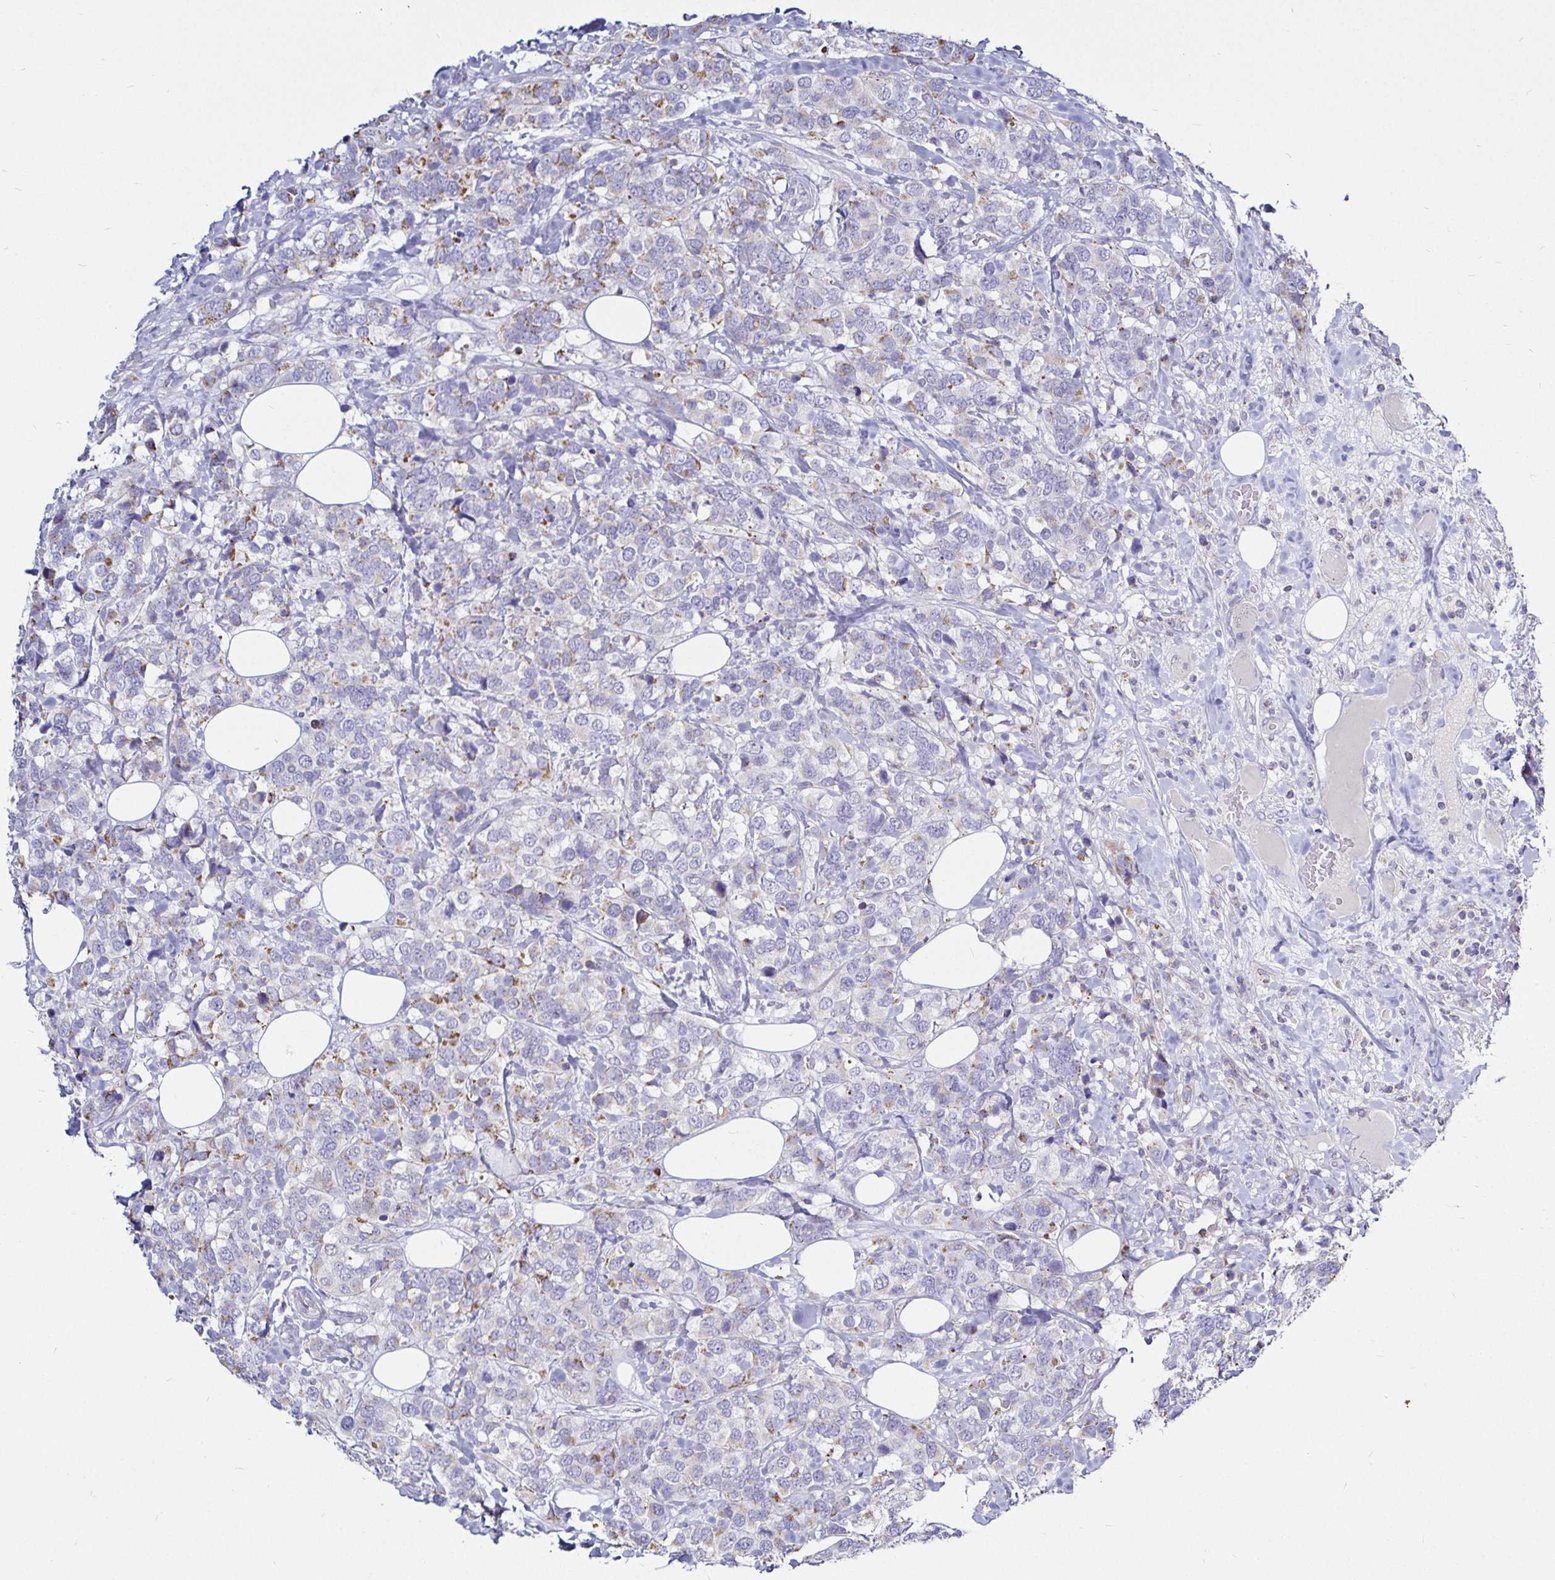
{"staining": {"intensity": "weak", "quantity": "<25%", "location": "cytoplasmic/membranous"}, "tissue": "breast cancer", "cell_type": "Tumor cells", "image_type": "cancer", "snomed": [{"axis": "morphology", "description": "Lobular carcinoma"}, {"axis": "topography", "description": "Breast"}], "caption": "A micrograph of human breast cancer (lobular carcinoma) is negative for staining in tumor cells.", "gene": "PGAM2", "patient": {"sex": "female", "age": 59}}